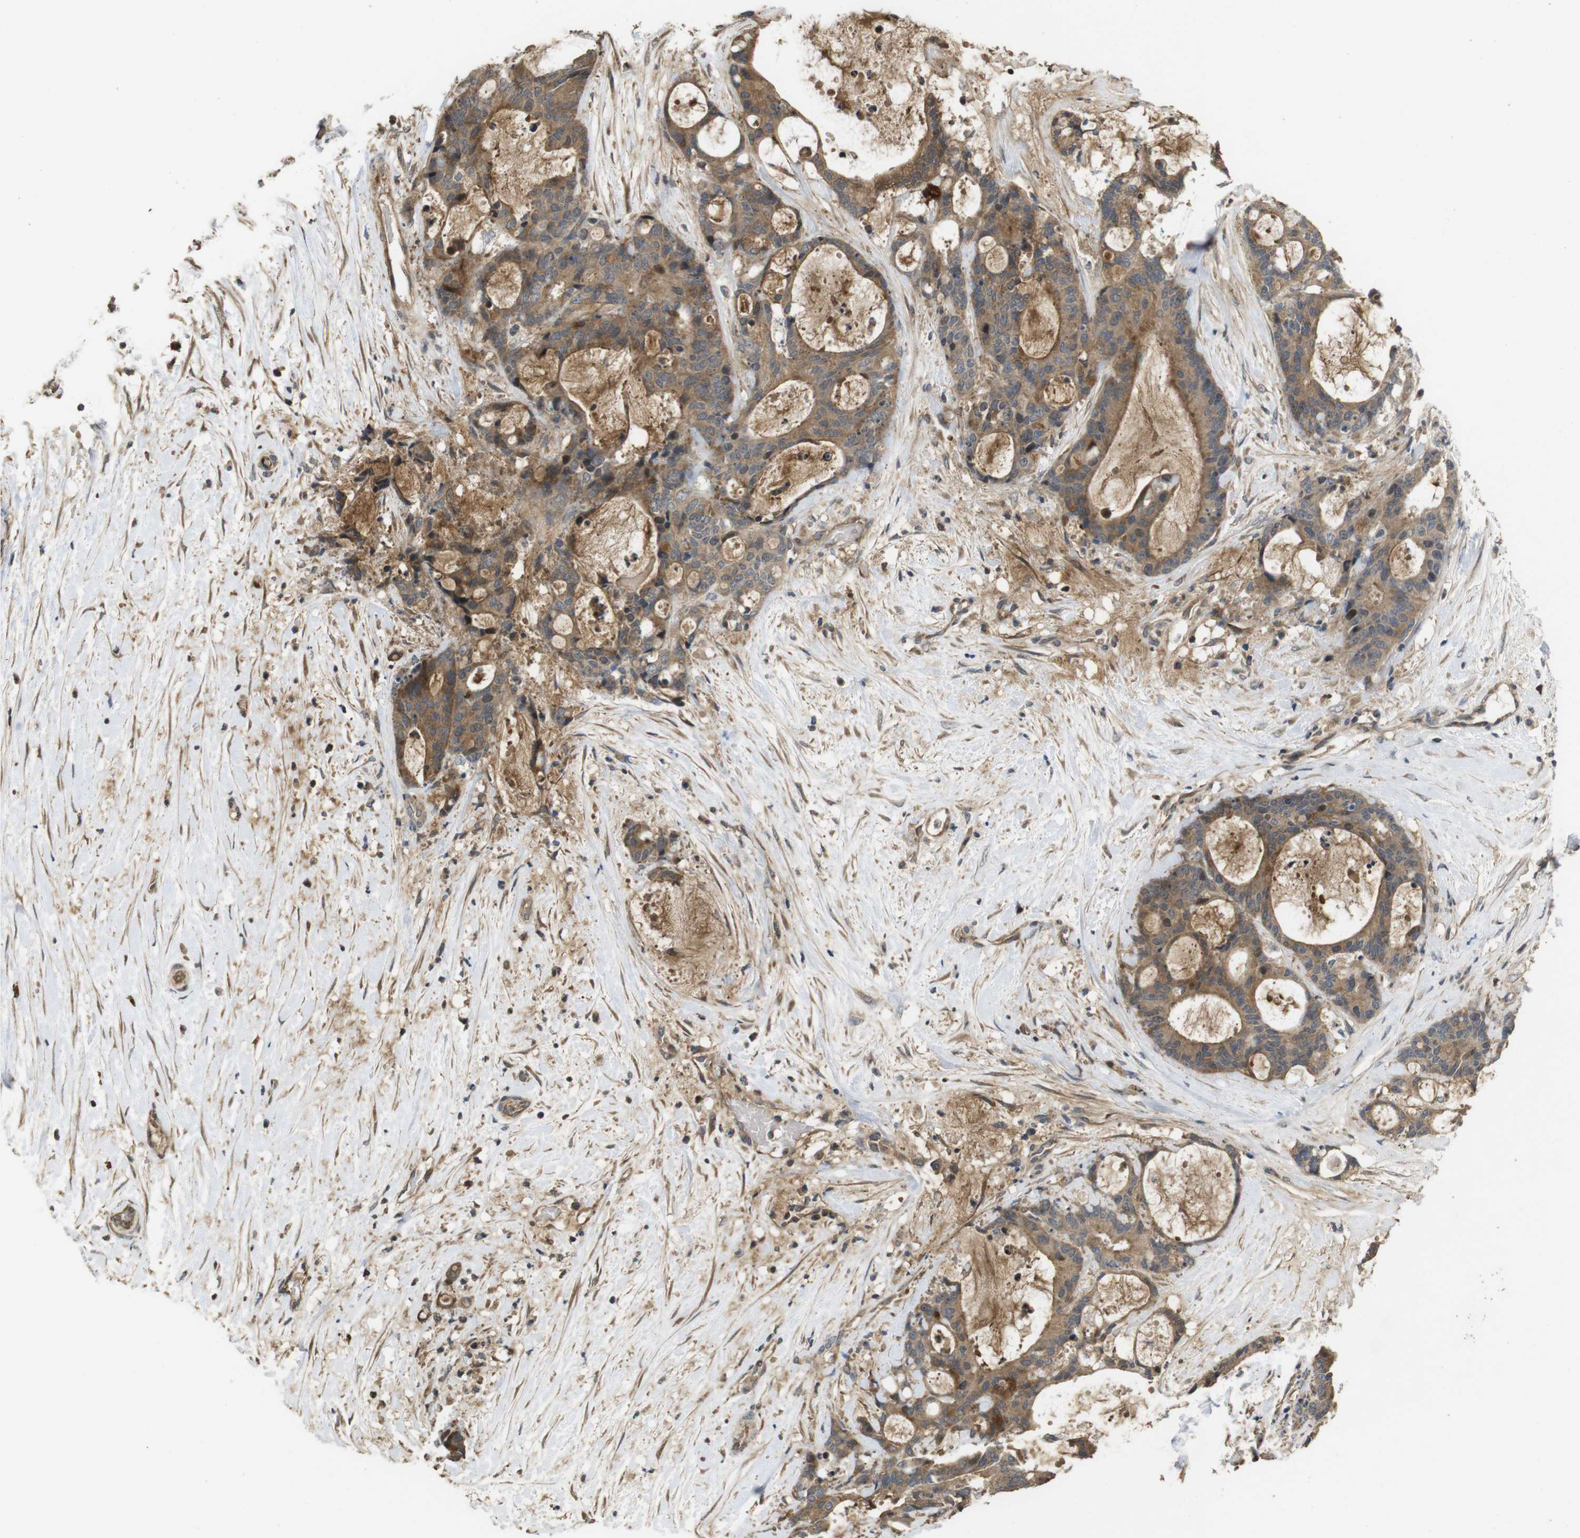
{"staining": {"intensity": "moderate", "quantity": ">75%", "location": "cytoplasmic/membranous"}, "tissue": "liver cancer", "cell_type": "Tumor cells", "image_type": "cancer", "snomed": [{"axis": "morphology", "description": "Cholangiocarcinoma"}, {"axis": "topography", "description": "Liver"}], "caption": "Protein analysis of liver cholangiocarcinoma tissue shows moderate cytoplasmic/membranous positivity in about >75% of tumor cells. (DAB (3,3'-diaminobenzidine) = brown stain, brightfield microscopy at high magnification).", "gene": "PCDHB10", "patient": {"sex": "female", "age": 73}}